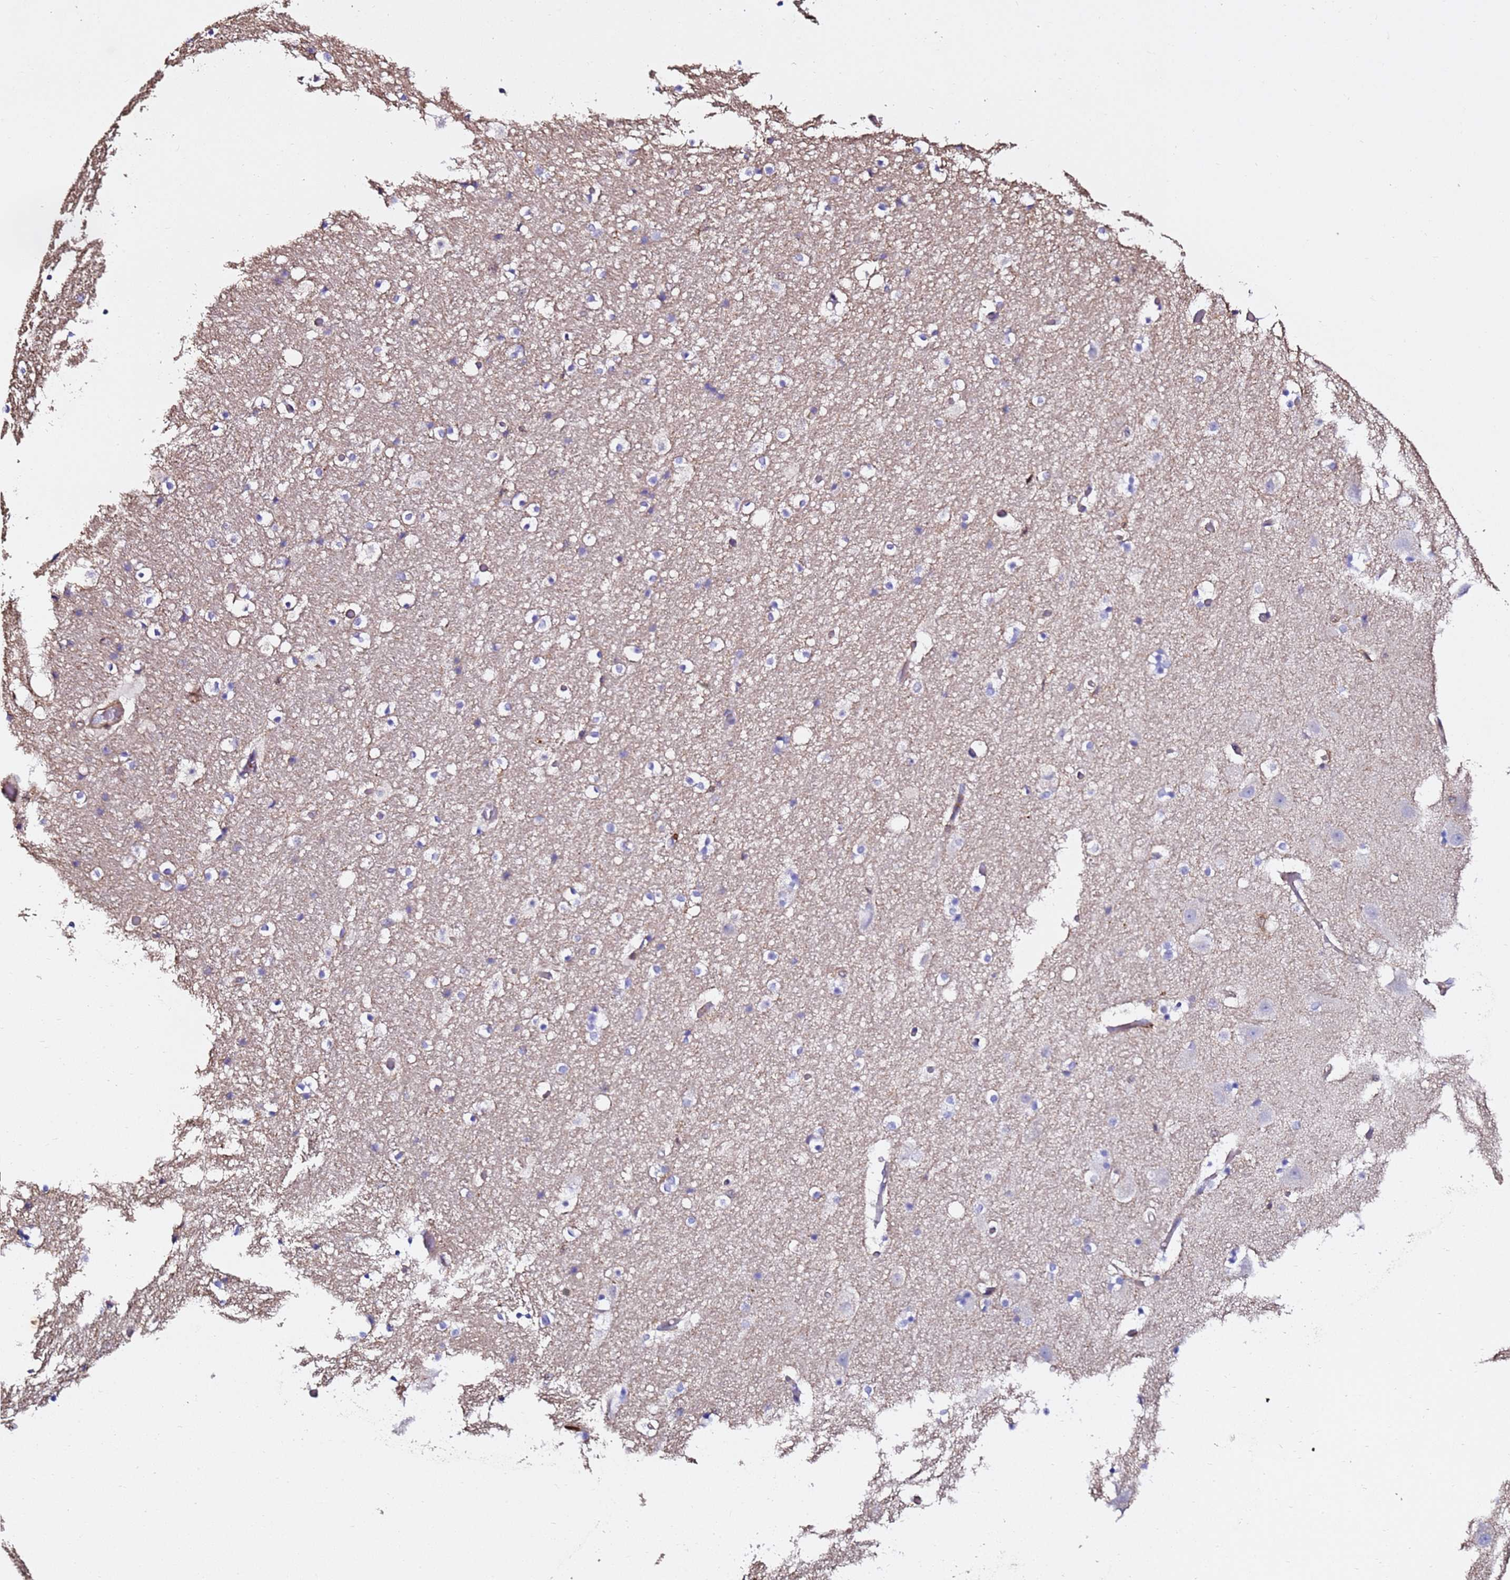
{"staining": {"intensity": "negative", "quantity": "none", "location": "none"}, "tissue": "hippocampus", "cell_type": "Glial cells", "image_type": "normal", "snomed": [{"axis": "morphology", "description": "Normal tissue, NOS"}, {"axis": "topography", "description": "Hippocampus"}], "caption": "The image demonstrates no staining of glial cells in normal hippocampus. Nuclei are stained in blue.", "gene": "ZFP36L2", "patient": {"sex": "female", "age": 52}}